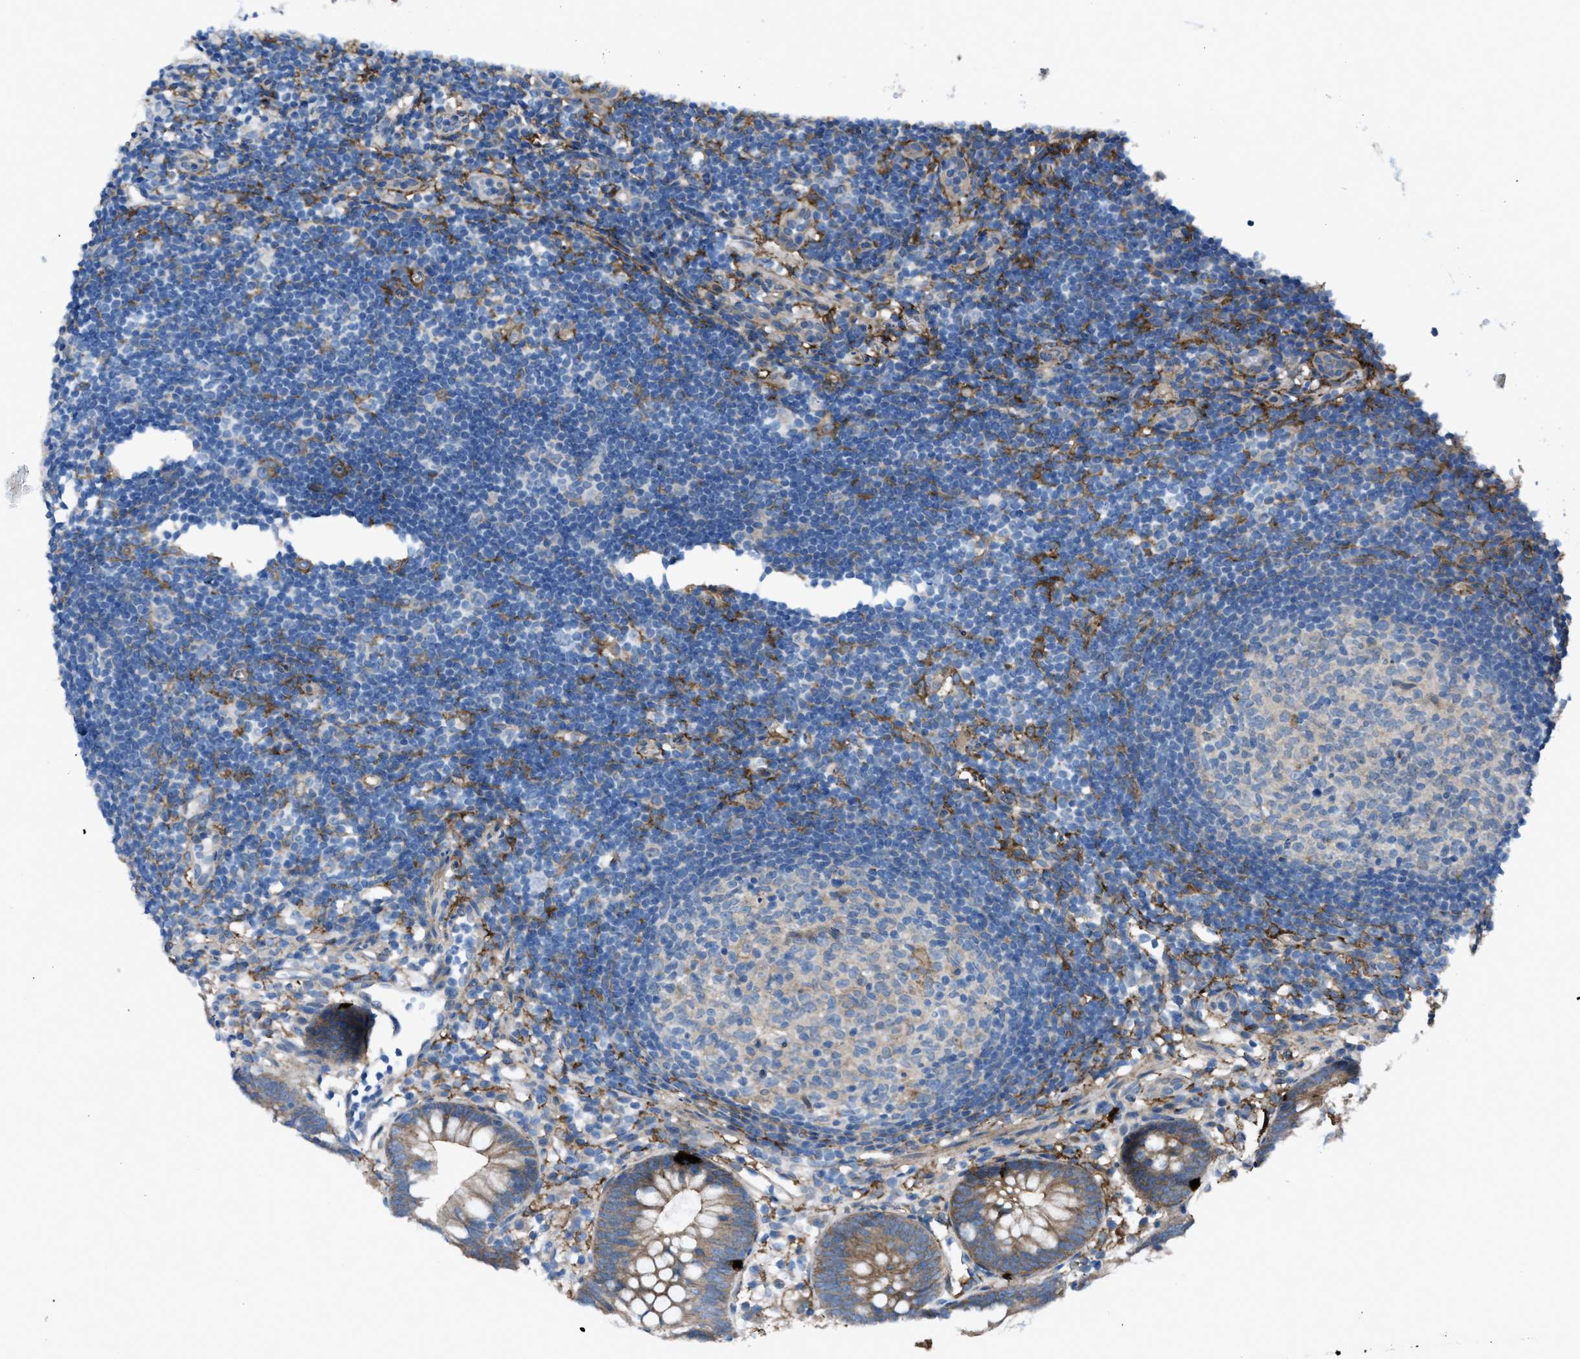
{"staining": {"intensity": "moderate", "quantity": ">75%", "location": "cytoplasmic/membranous"}, "tissue": "appendix", "cell_type": "Glandular cells", "image_type": "normal", "snomed": [{"axis": "morphology", "description": "Normal tissue, NOS"}, {"axis": "topography", "description": "Appendix"}], "caption": "High-magnification brightfield microscopy of benign appendix stained with DAB (3,3'-diaminobenzidine) (brown) and counterstained with hematoxylin (blue). glandular cells exhibit moderate cytoplasmic/membranous positivity is identified in about>75% of cells. (DAB (3,3'-diaminobenzidine) = brown stain, brightfield microscopy at high magnification).", "gene": "EGFR", "patient": {"sex": "female", "age": 20}}